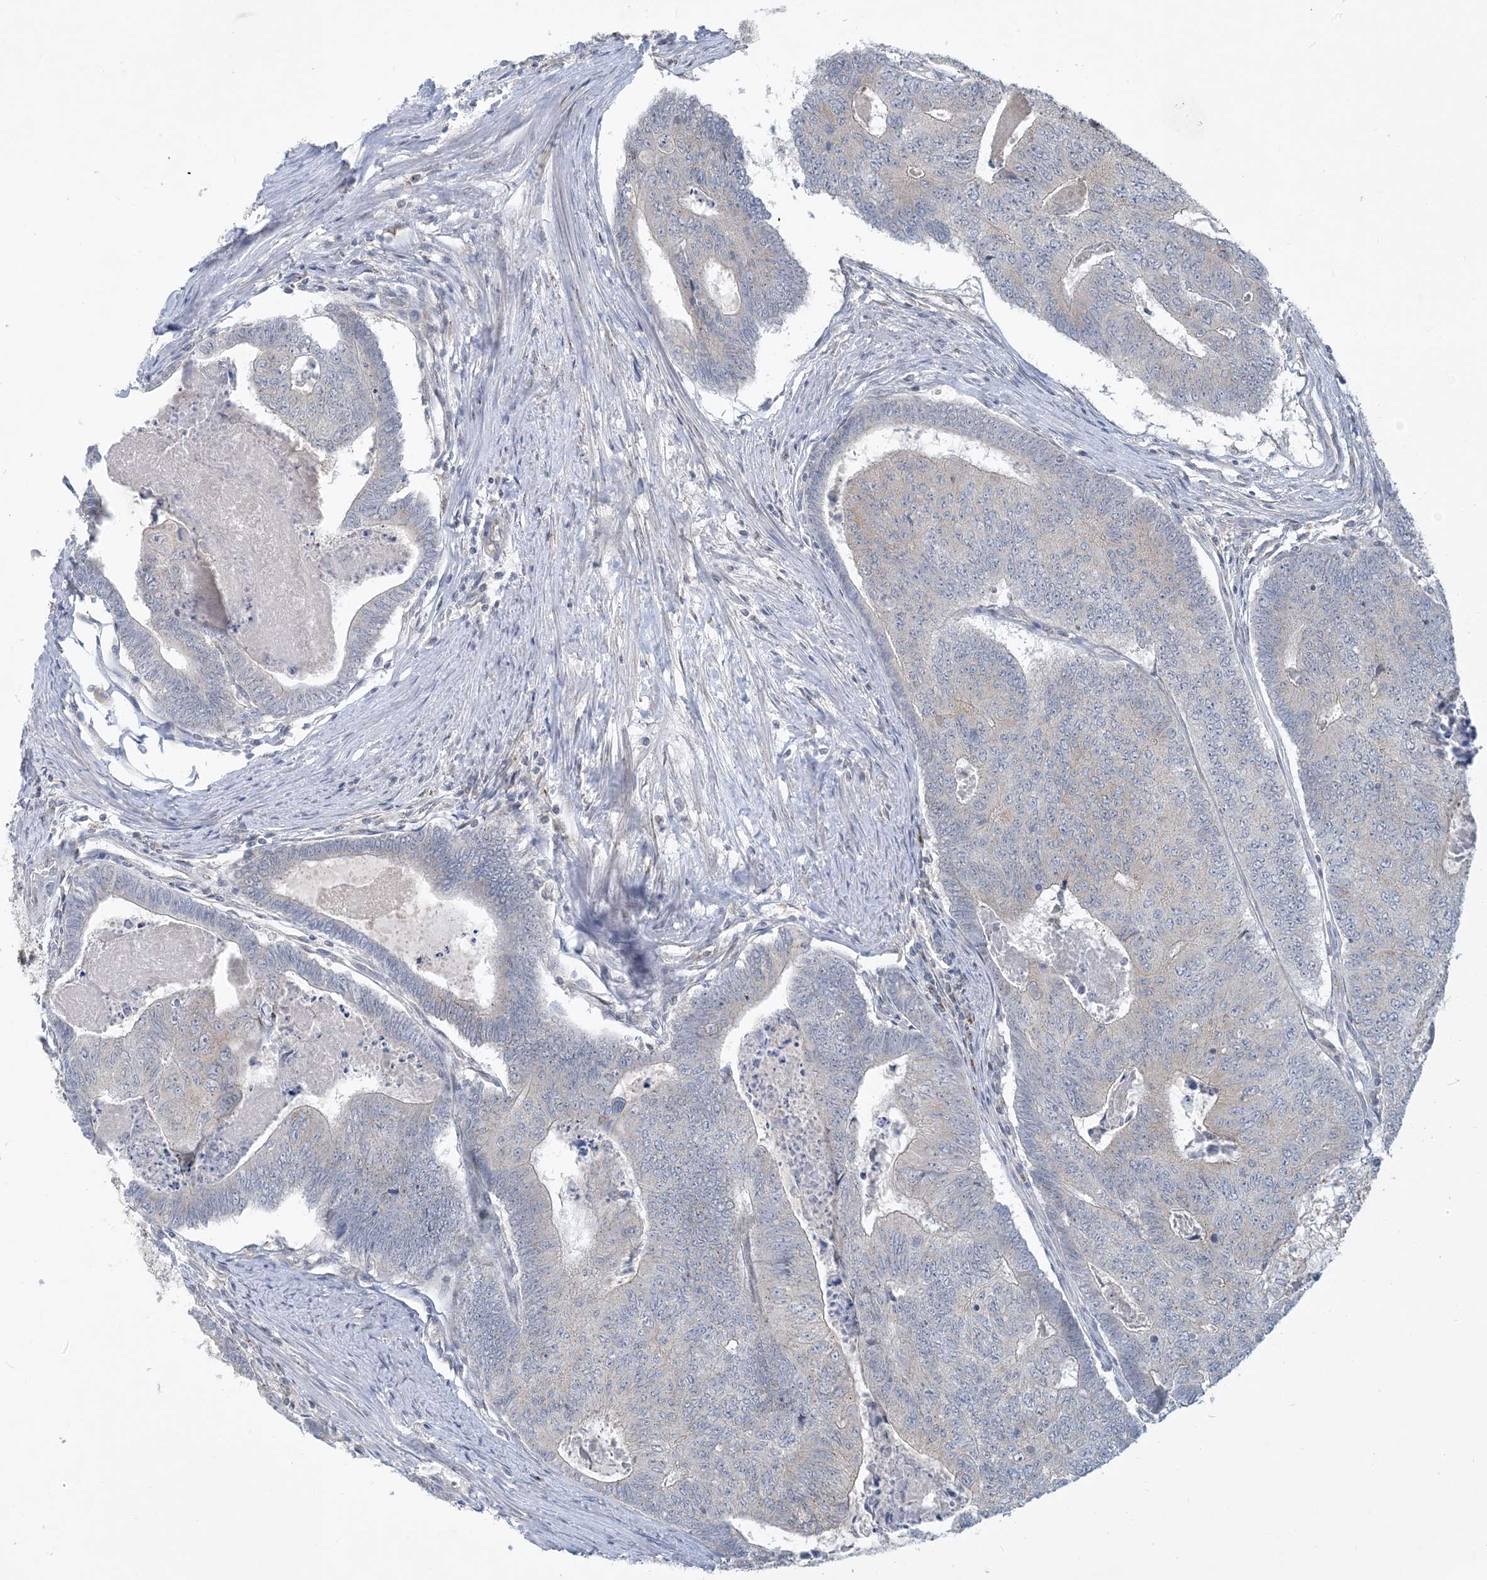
{"staining": {"intensity": "negative", "quantity": "none", "location": "none"}, "tissue": "colorectal cancer", "cell_type": "Tumor cells", "image_type": "cancer", "snomed": [{"axis": "morphology", "description": "Adenocarcinoma, NOS"}, {"axis": "topography", "description": "Colon"}], "caption": "IHC micrograph of colorectal adenocarcinoma stained for a protein (brown), which reveals no staining in tumor cells.", "gene": "CCDC14", "patient": {"sex": "female", "age": 67}}